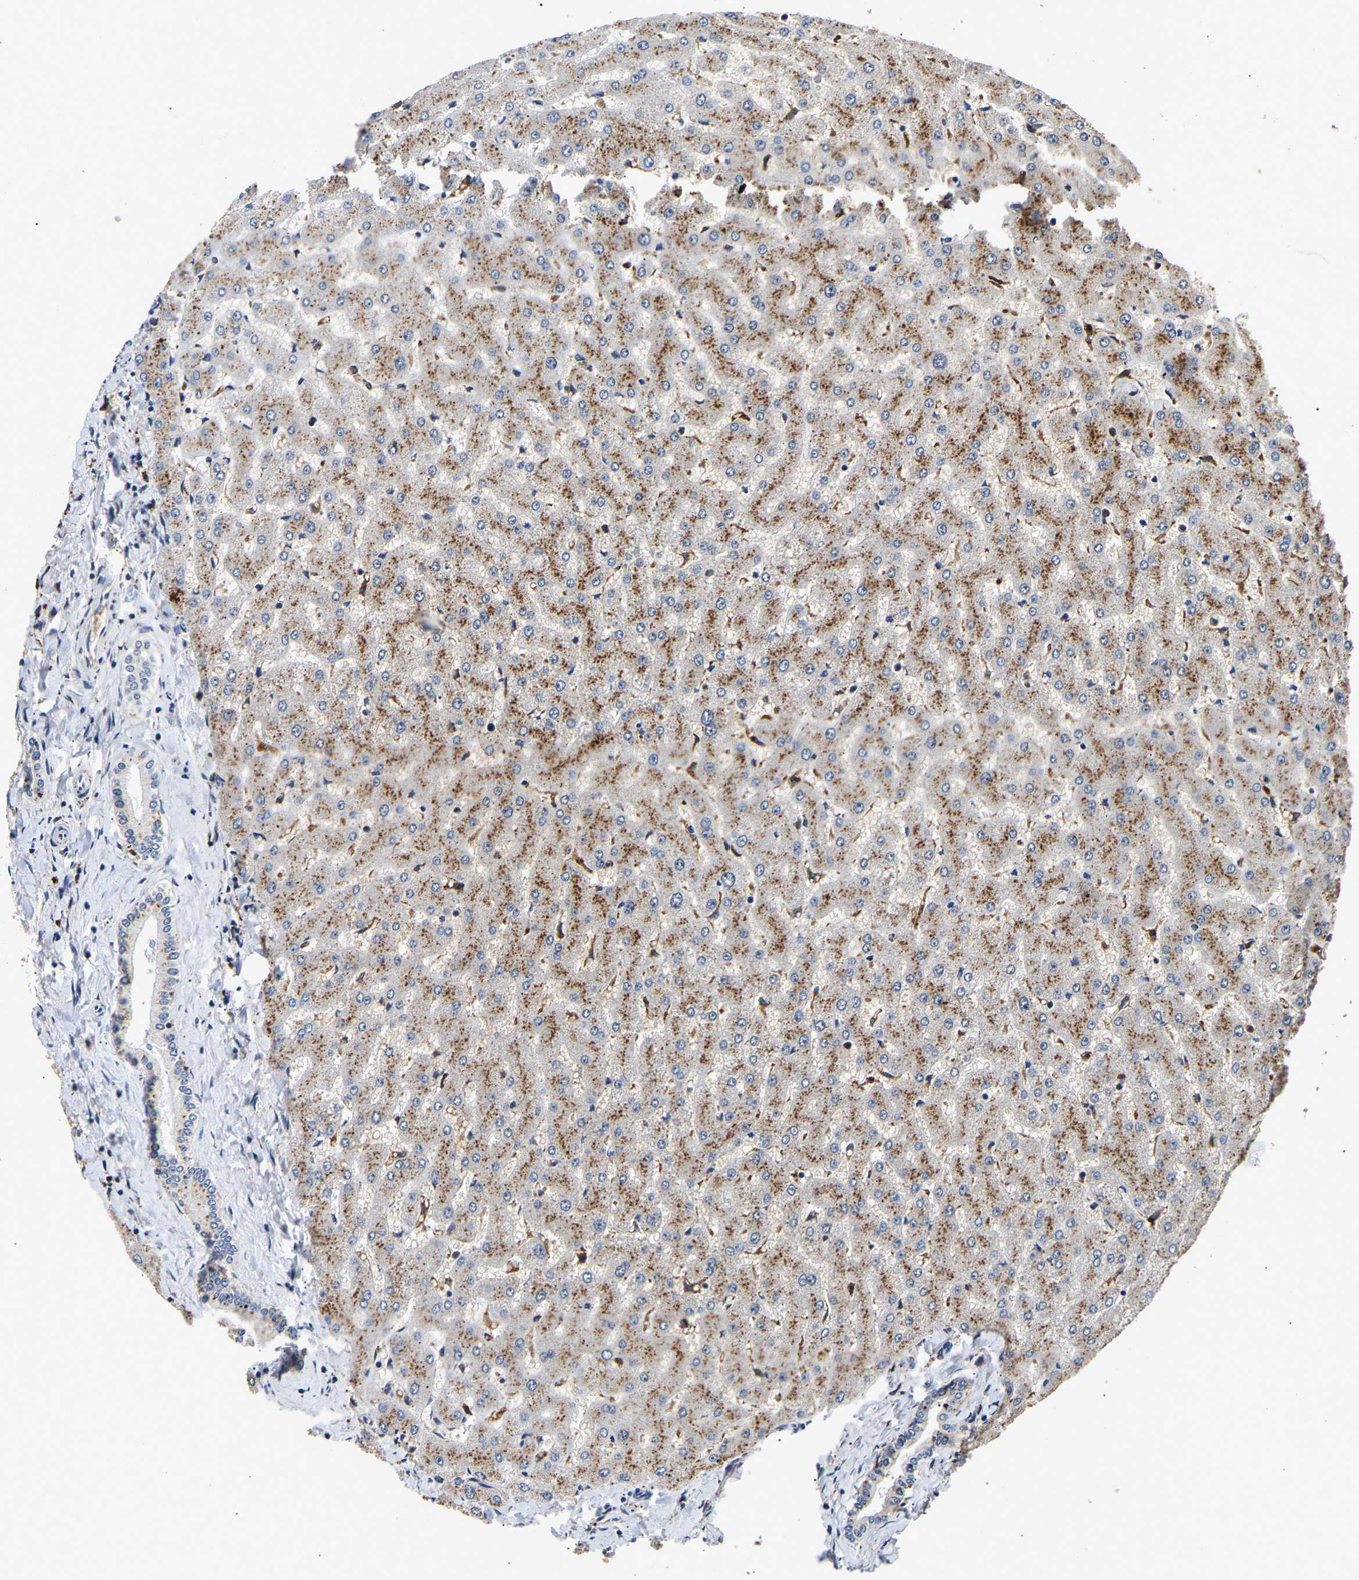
{"staining": {"intensity": "weak", "quantity": "25%-75%", "location": "cytoplasmic/membranous"}, "tissue": "liver", "cell_type": "Cholangiocytes", "image_type": "normal", "snomed": [{"axis": "morphology", "description": "Normal tissue, NOS"}, {"axis": "topography", "description": "Liver"}], "caption": "This histopathology image demonstrates immunohistochemistry (IHC) staining of benign human liver, with low weak cytoplasmic/membranous positivity in about 25%-75% of cholangiocytes.", "gene": "SMU1", "patient": {"sex": "female", "age": 63}}